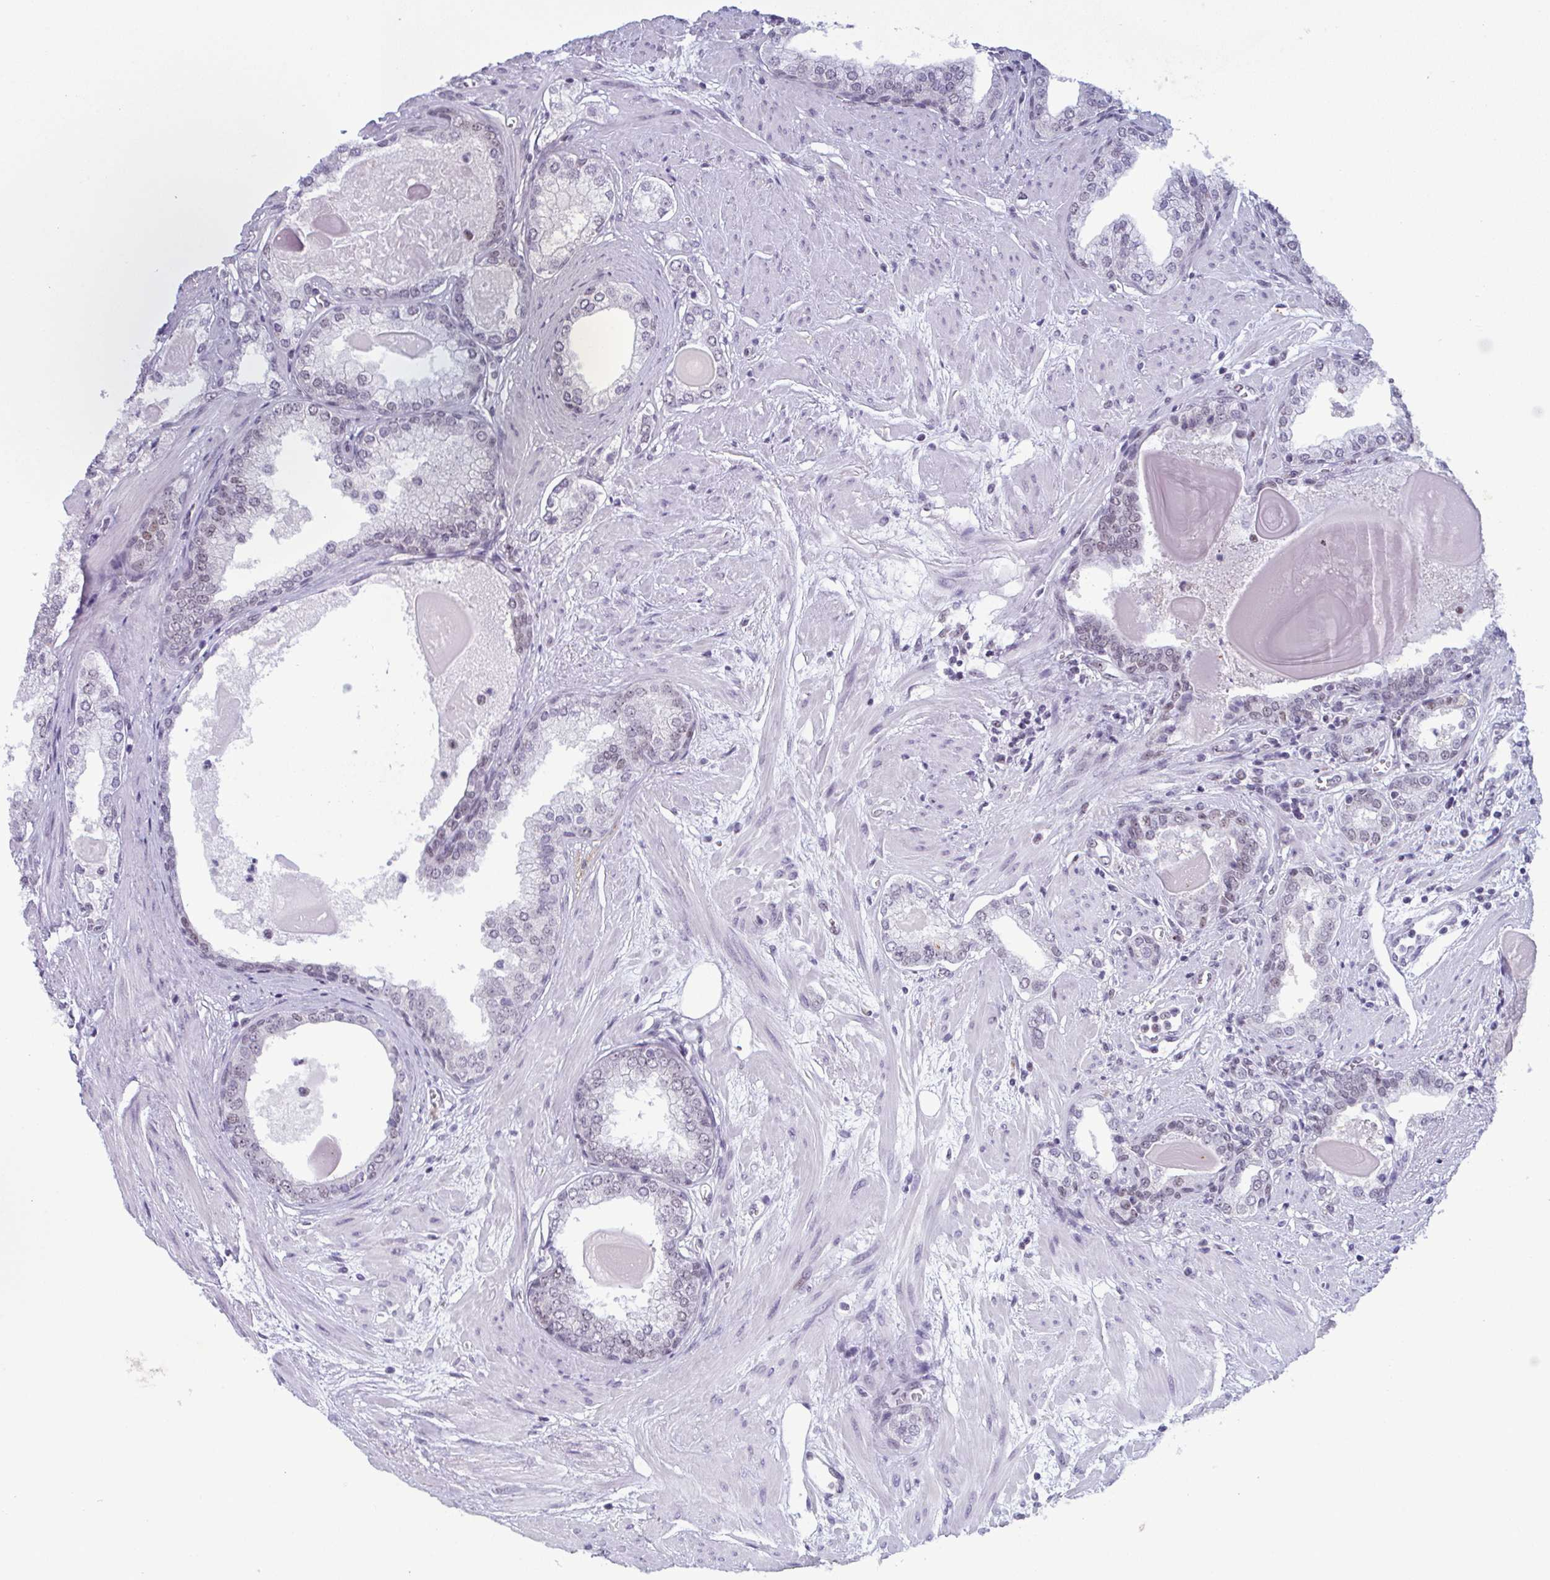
{"staining": {"intensity": "negative", "quantity": "none", "location": "none"}, "tissue": "prostate cancer", "cell_type": "Tumor cells", "image_type": "cancer", "snomed": [{"axis": "morphology", "description": "Adenocarcinoma, Low grade"}, {"axis": "topography", "description": "Prostate"}], "caption": "High power microscopy micrograph of an immunohistochemistry (IHC) image of adenocarcinoma (low-grade) (prostate), revealing no significant staining in tumor cells.", "gene": "RBM7", "patient": {"sex": "male", "age": 64}}